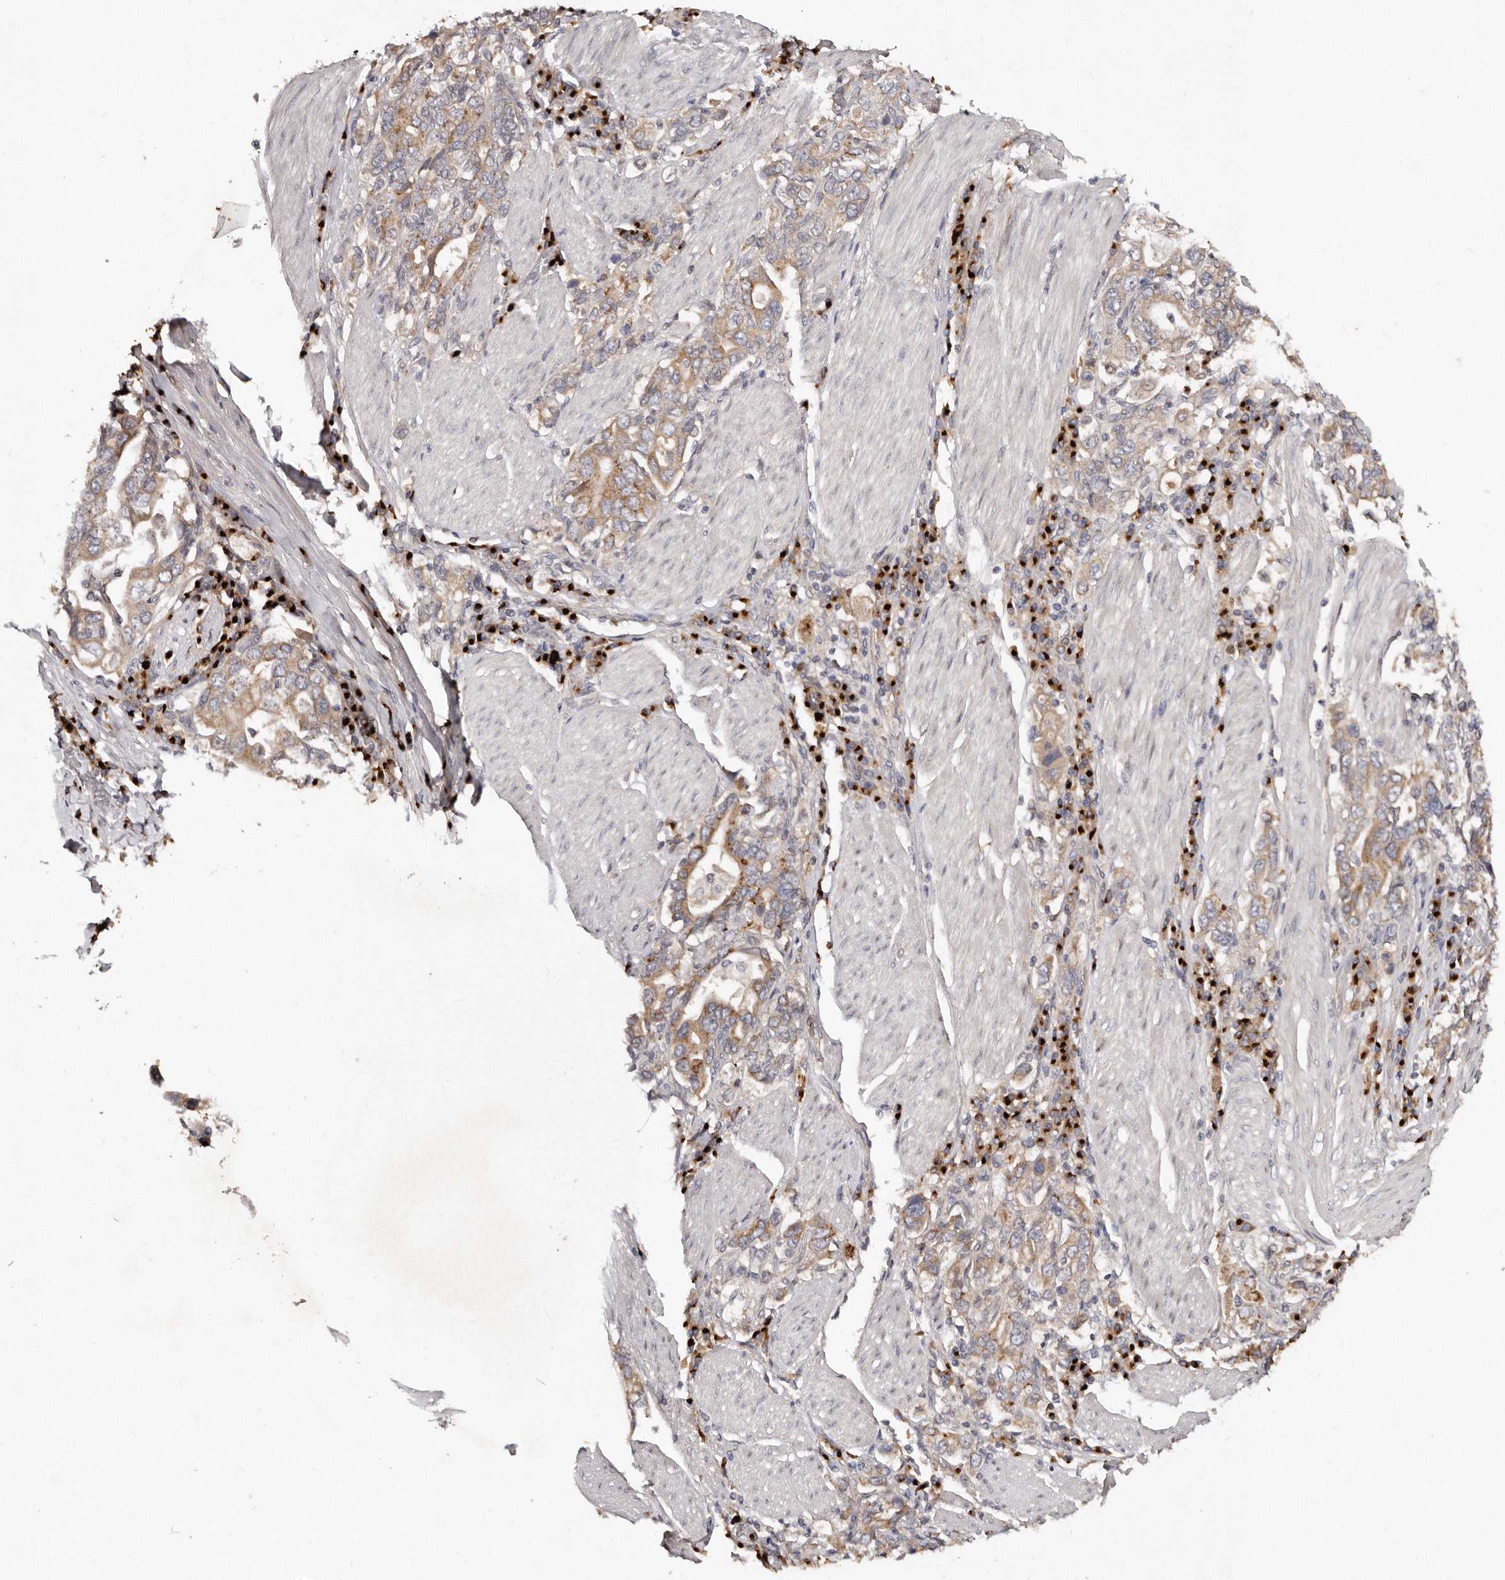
{"staining": {"intensity": "moderate", "quantity": ">75%", "location": "cytoplasmic/membranous"}, "tissue": "stomach cancer", "cell_type": "Tumor cells", "image_type": "cancer", "snomed": [{"axis": "morphology", "description": "Adenocarcinoma, NOS"}, {"axis": "topography", "description": "Stomach, upper"}], "caption": "A brown stain highlights moderate cytoplasmic/membranous positivity of a protein in stomach cancer tumor cells.", "gene": "DACT2", "patient": {"sex": "male", "age": 62}}